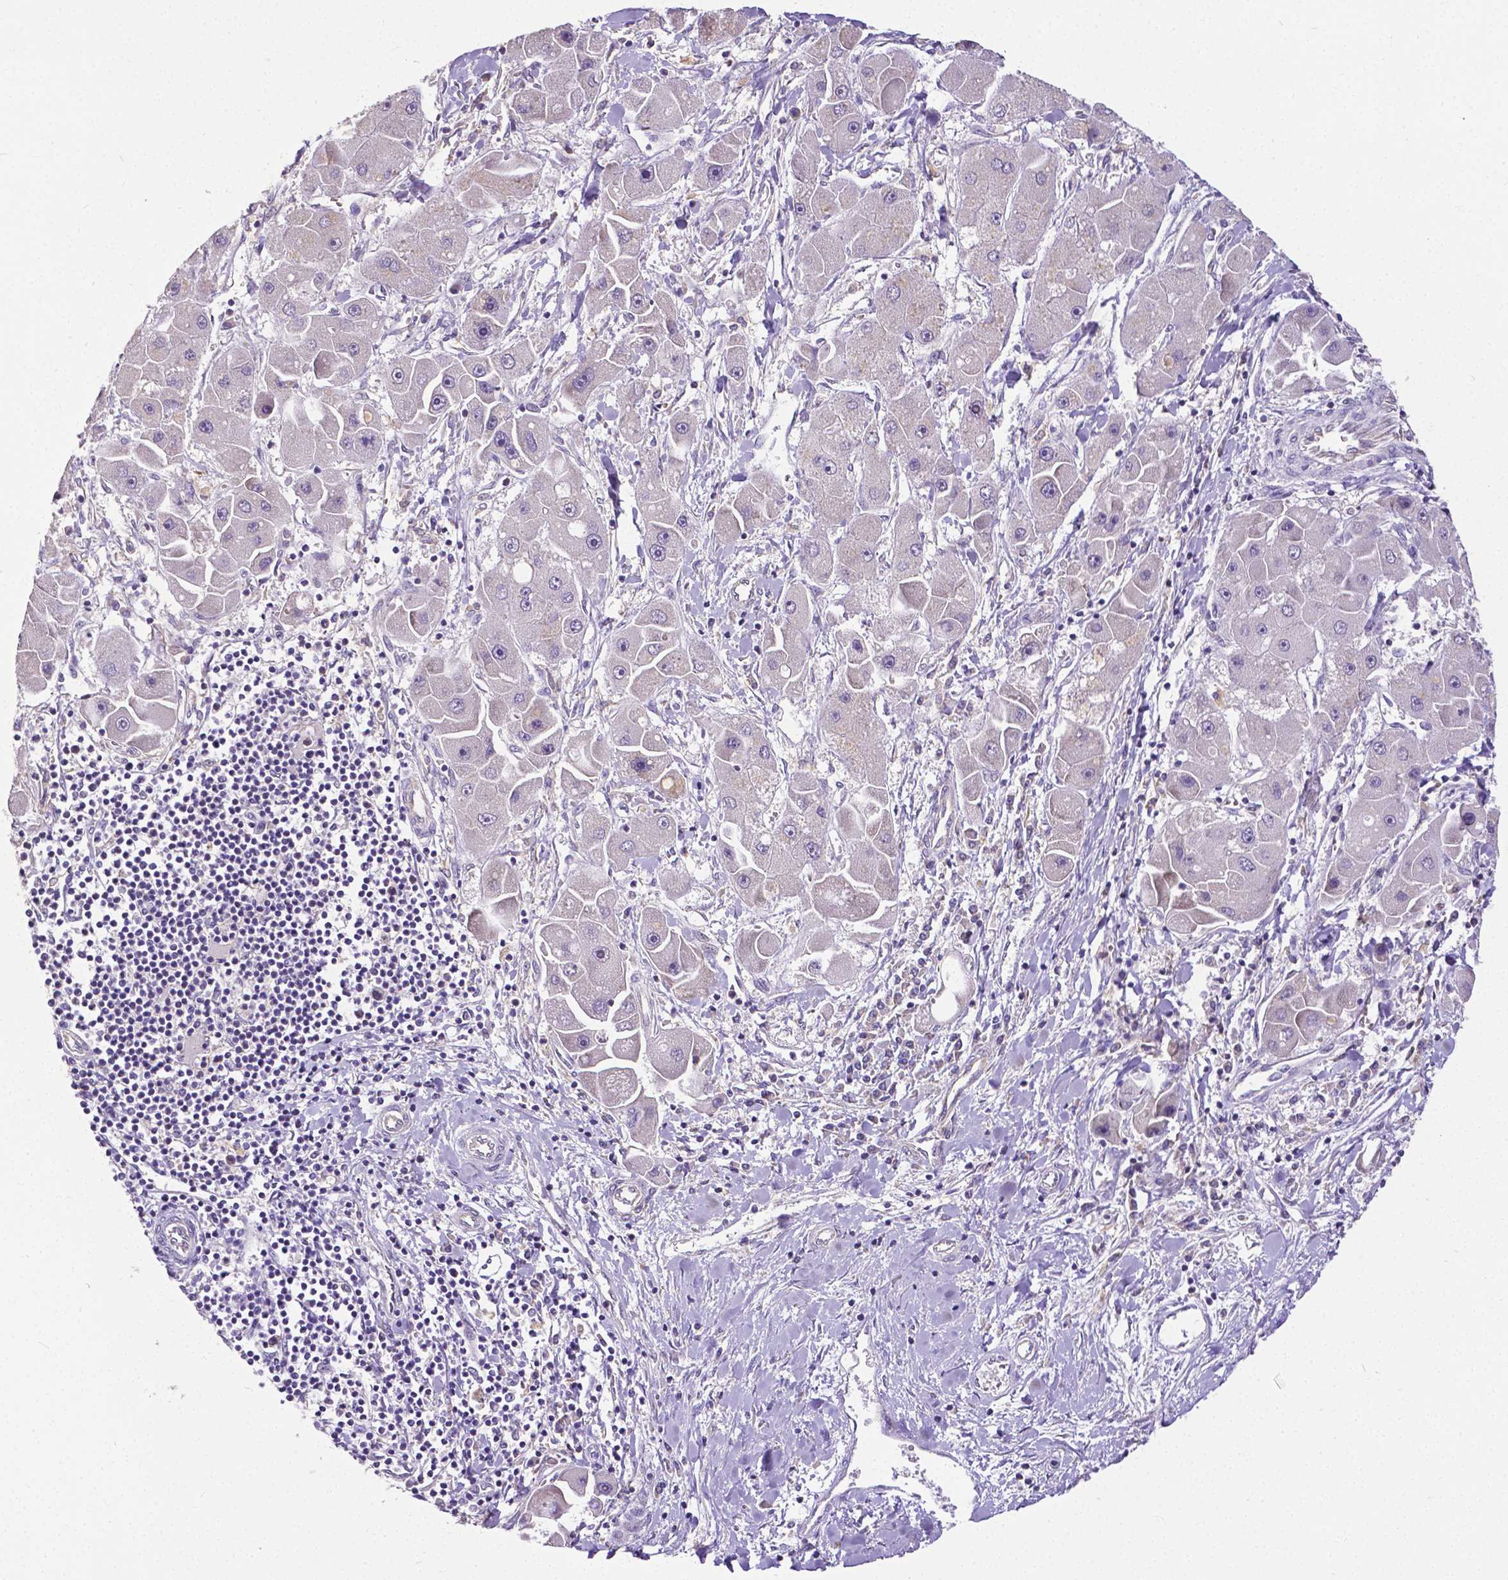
{"staining": {"intensity": "negative", "quantity": "none", "location": "none"}, "tissue": "liver cancer", "cell_type": "Tumor cells", "image_type": "cancer", "snomed": [{"axis": "morphology", "description": "Carcinoma, Hepatocellular, NOS"}, {"axis": "topography", "description": "Liver"}], "caption": "Human liver hepatocellular carcinoma stained for a protein using immunohistochemistry (IHC) shows no staining in tumor cells.", "gene": "DICER1", "patient": {"sex": "male", "age": 24}}